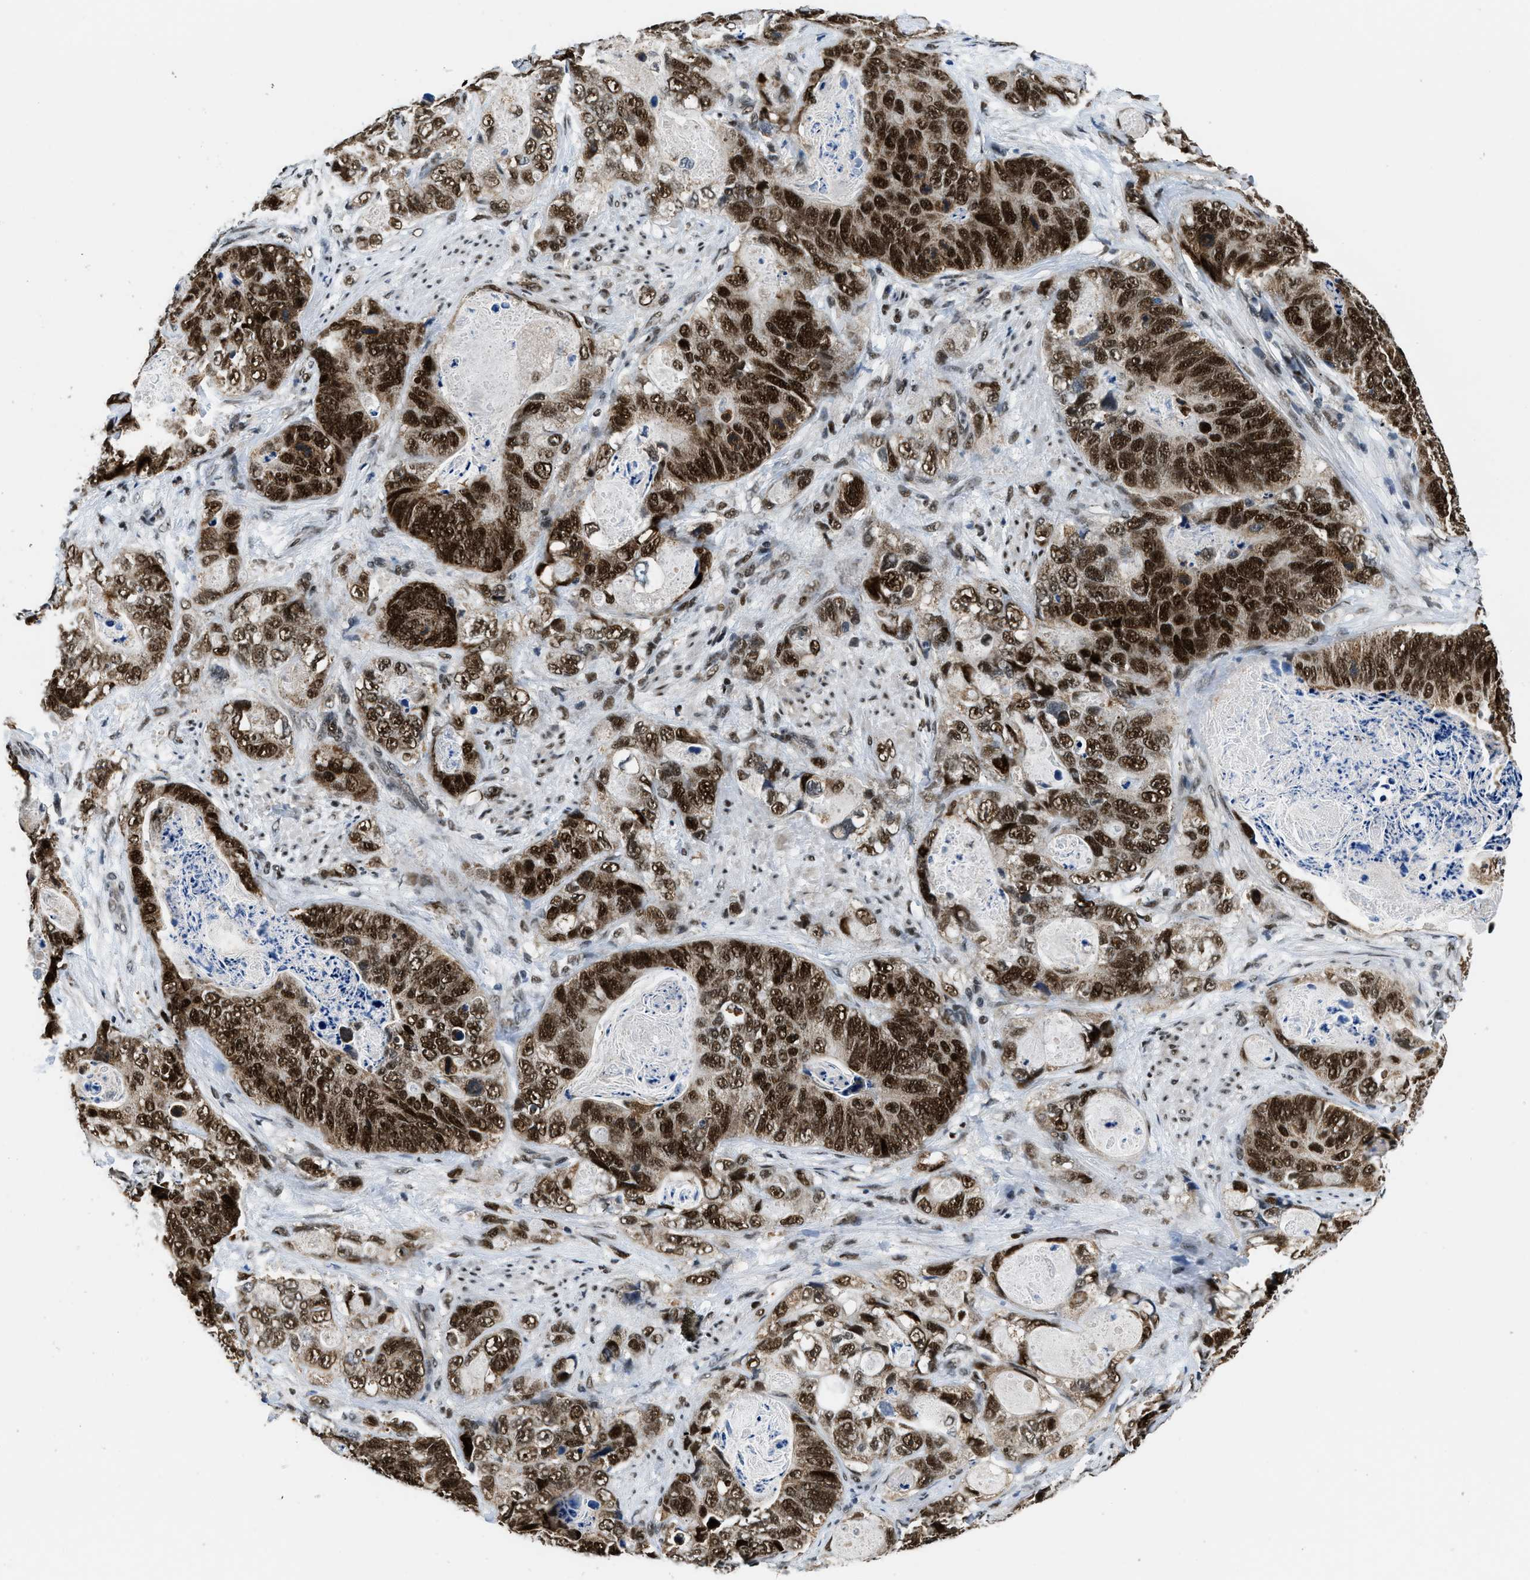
{"staining": {"intensity": "strong", "quantity": ">75%", "location": "nuclear"}, "tissue": "stomach cancer", "cell_type": "Tumor cells", "image_type": "cancer", "snomed": [{"axis": "morphology", "description": "Adenocarcinoma, NOS"}, {"axis": "topography", "description": "Stomach"}], "caption": "A high-resolution photomicrograph shows immunohistochemistry staining of stomach cancer, which exhibits strong nuclear positivity in approximately >75% of tumor cells.", "gene": "KDM3B", "patient": {"sex": "female", "age": 89}}